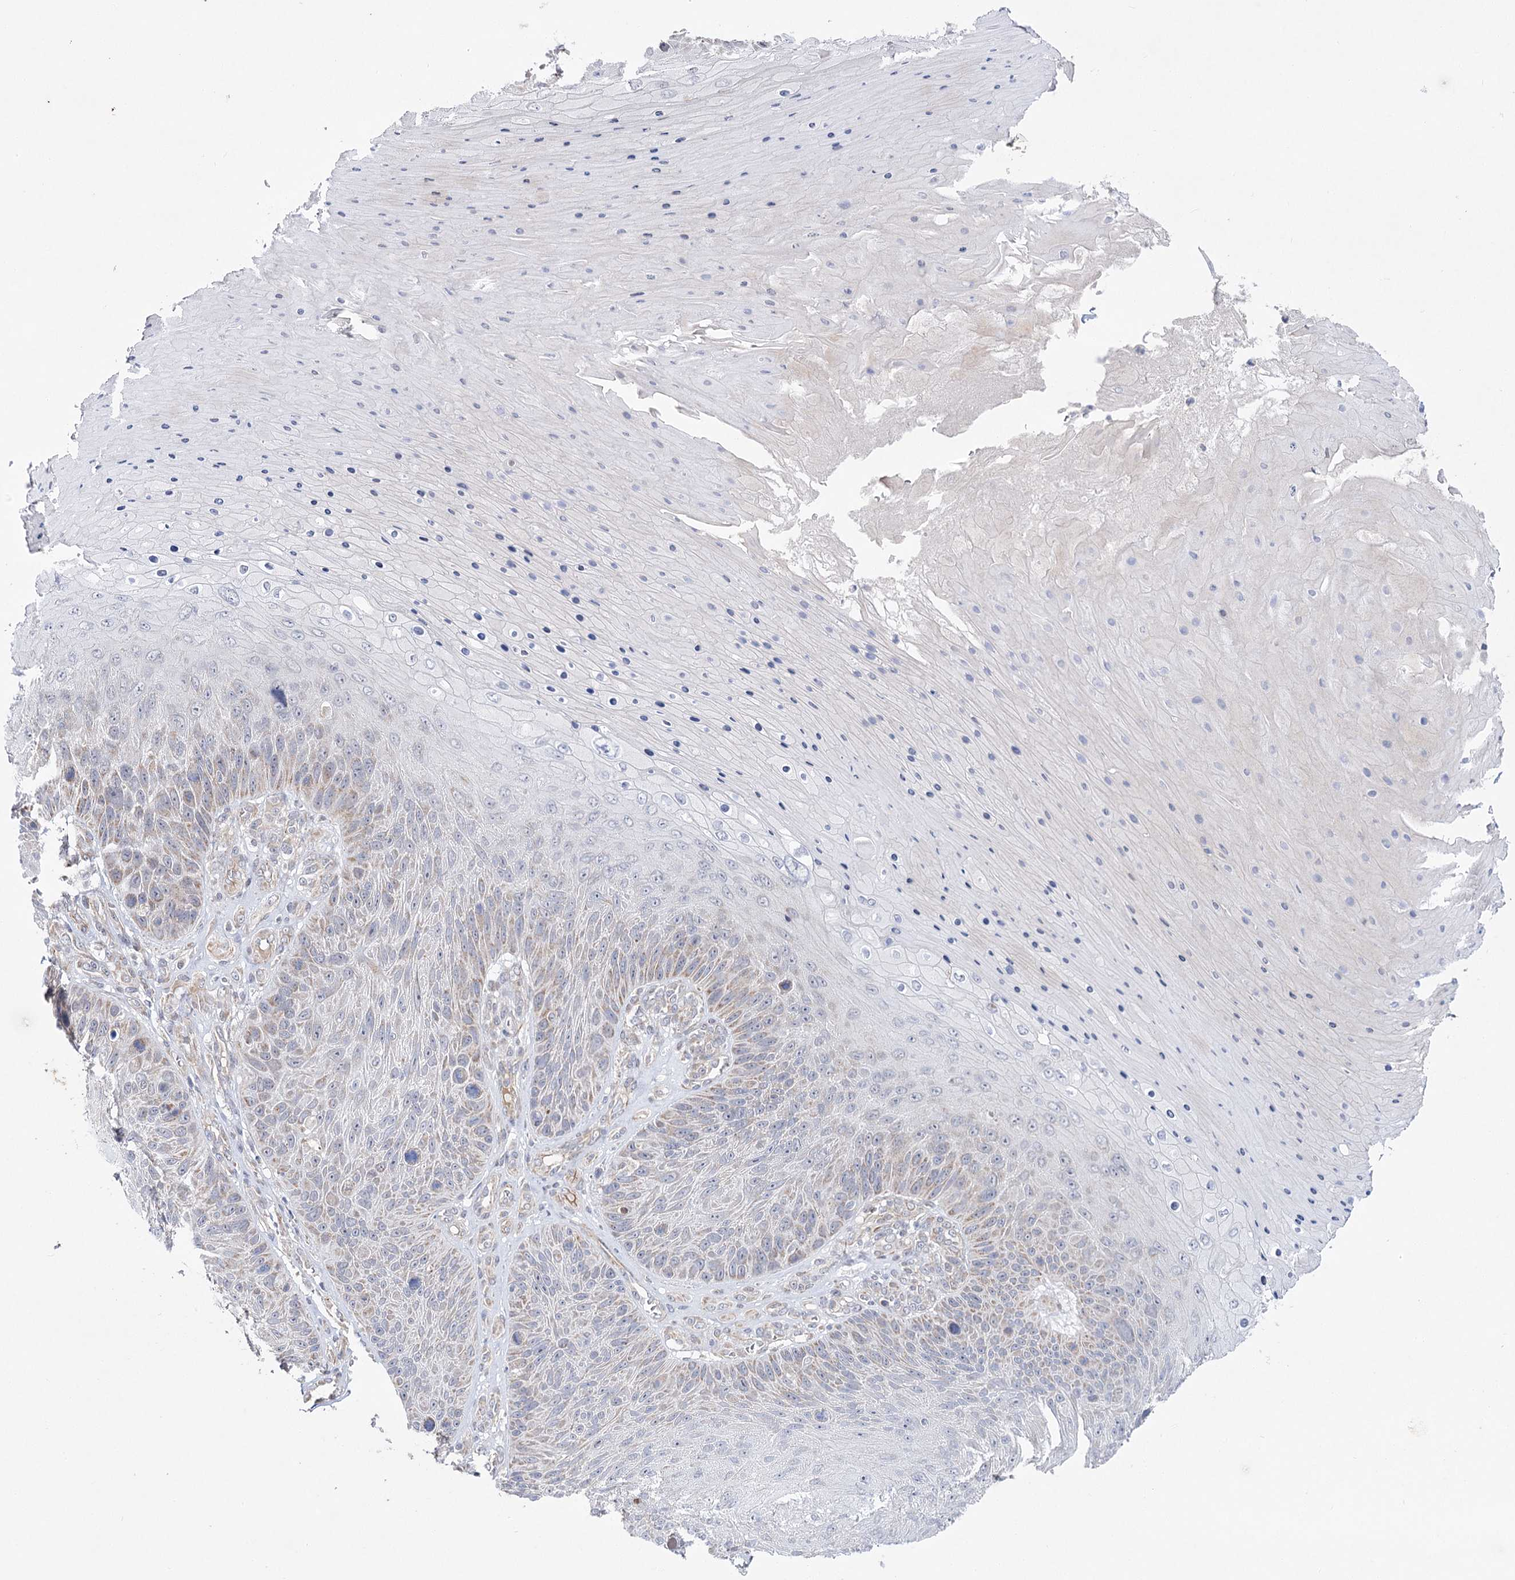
{"staining": {"intensity": "weak", "quantity": "<25%", "location": "cytoplasmic/membranous"}, "tissue": "skin cancer", "cell_type": "Tumor cells", "image_type": "cancer", "snomed": [{"axis": "morphology", "description": "Squamous cell carcinoma, NOS"}, {"axis": "topography", "description": "Skin"}], "caption": "This is a micrograph of immunohistochemistry (IHC) staining of skin squamous cell carcinoma, which shows no positivity in tumor cells.", "gene": "ECHDC3", "patient": {"sex": "female", "age": 88}}